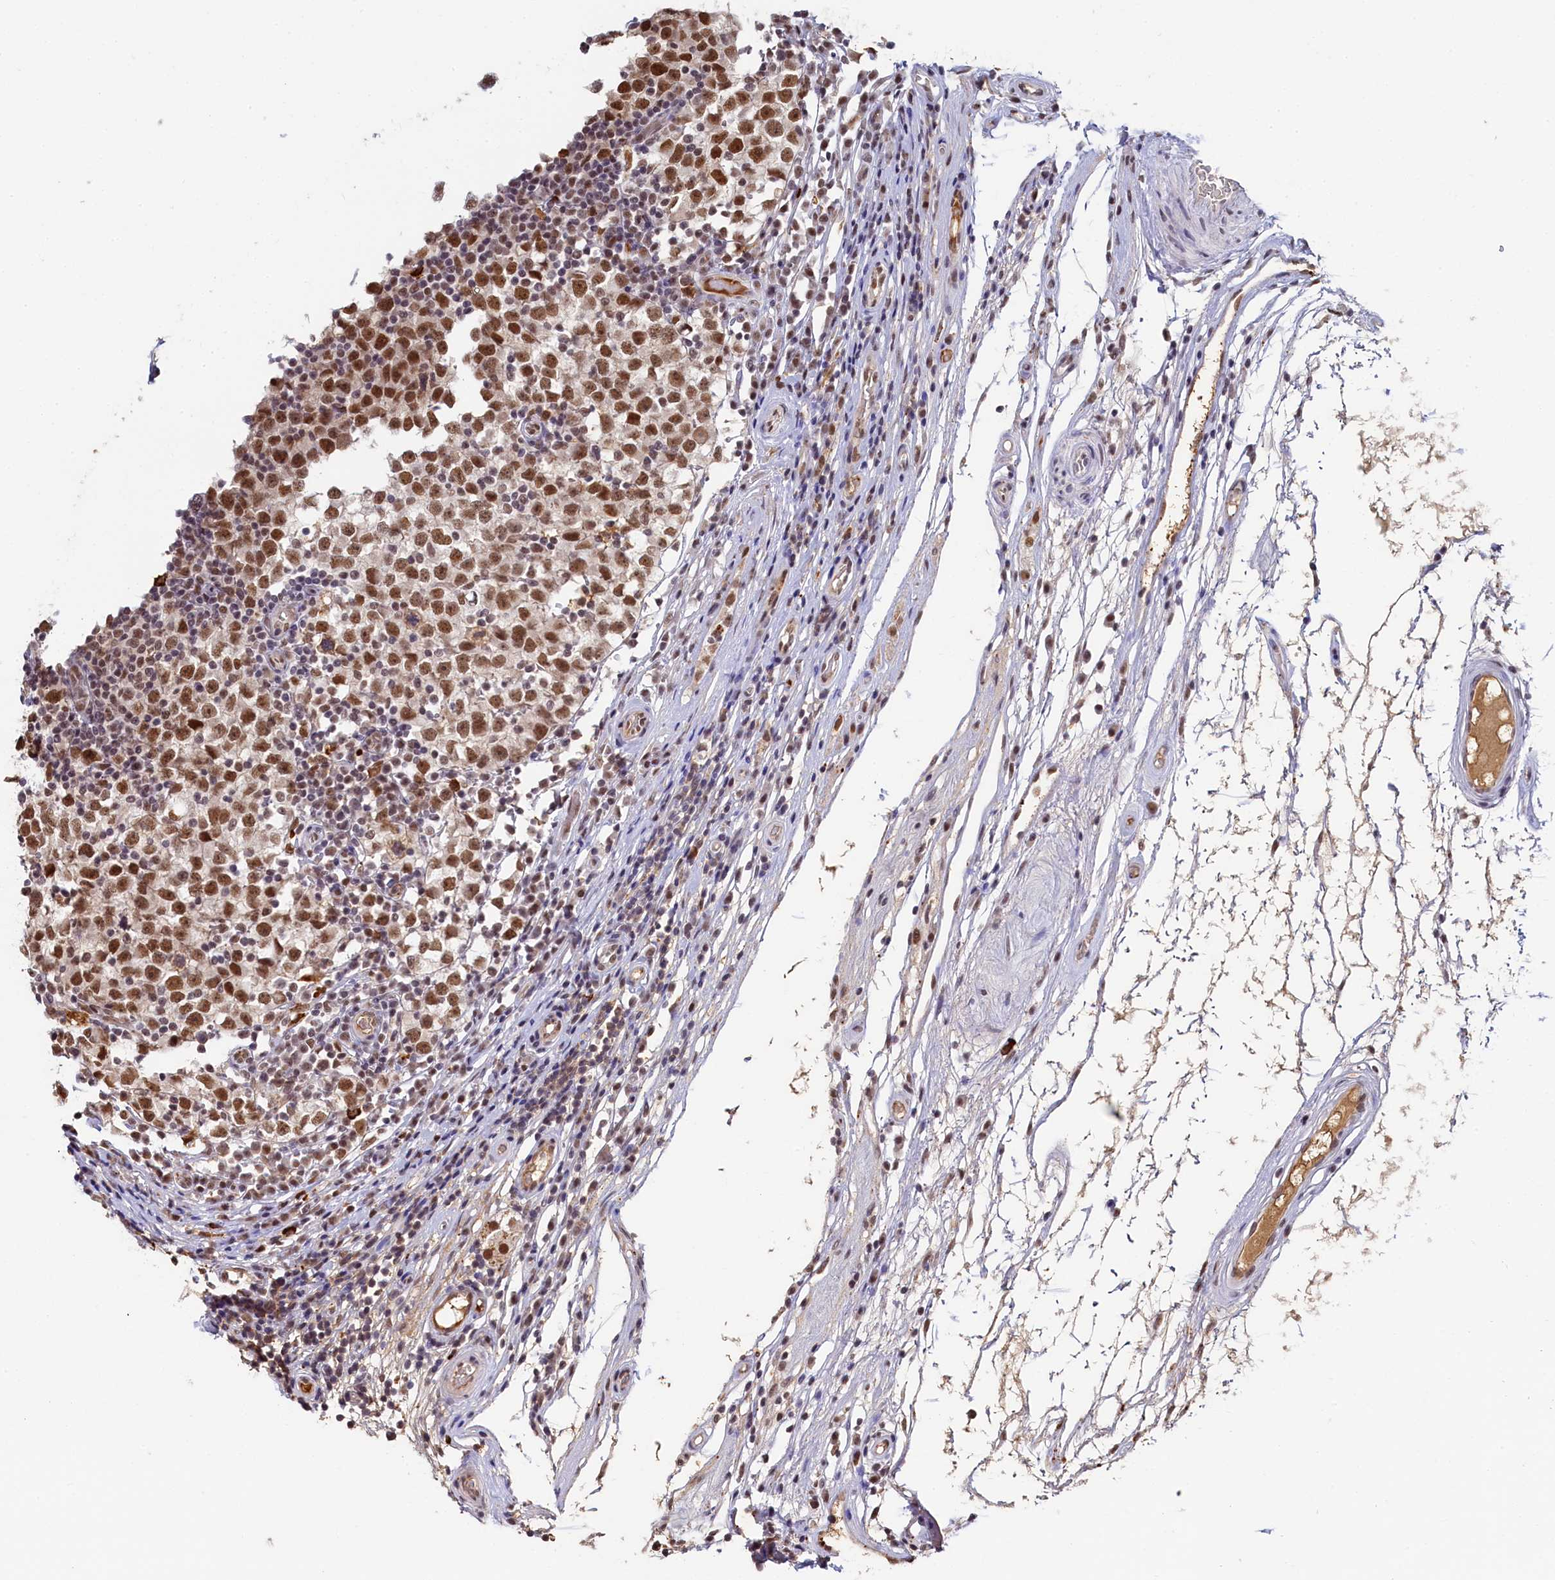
{"staining": {"intensity": "moderate", "quantity": ">75%", "location": "nuclear"}, "tissue": "testis cancer", "cell_type": "Tumor cells", "image_type": "cancer", "snomed": [{"axis": "morphology", "description": "Seminoma, NOS"}, {"axis": "topography", "description": "Testis"}], "caption": "Immunohistochemical staining of human testis cancer exhibits medium levels of moderate nuclear staining in approximately >75% of tumor cells.", "gene": "INTS14", "patient": {"sex": "male", "age": 65}}